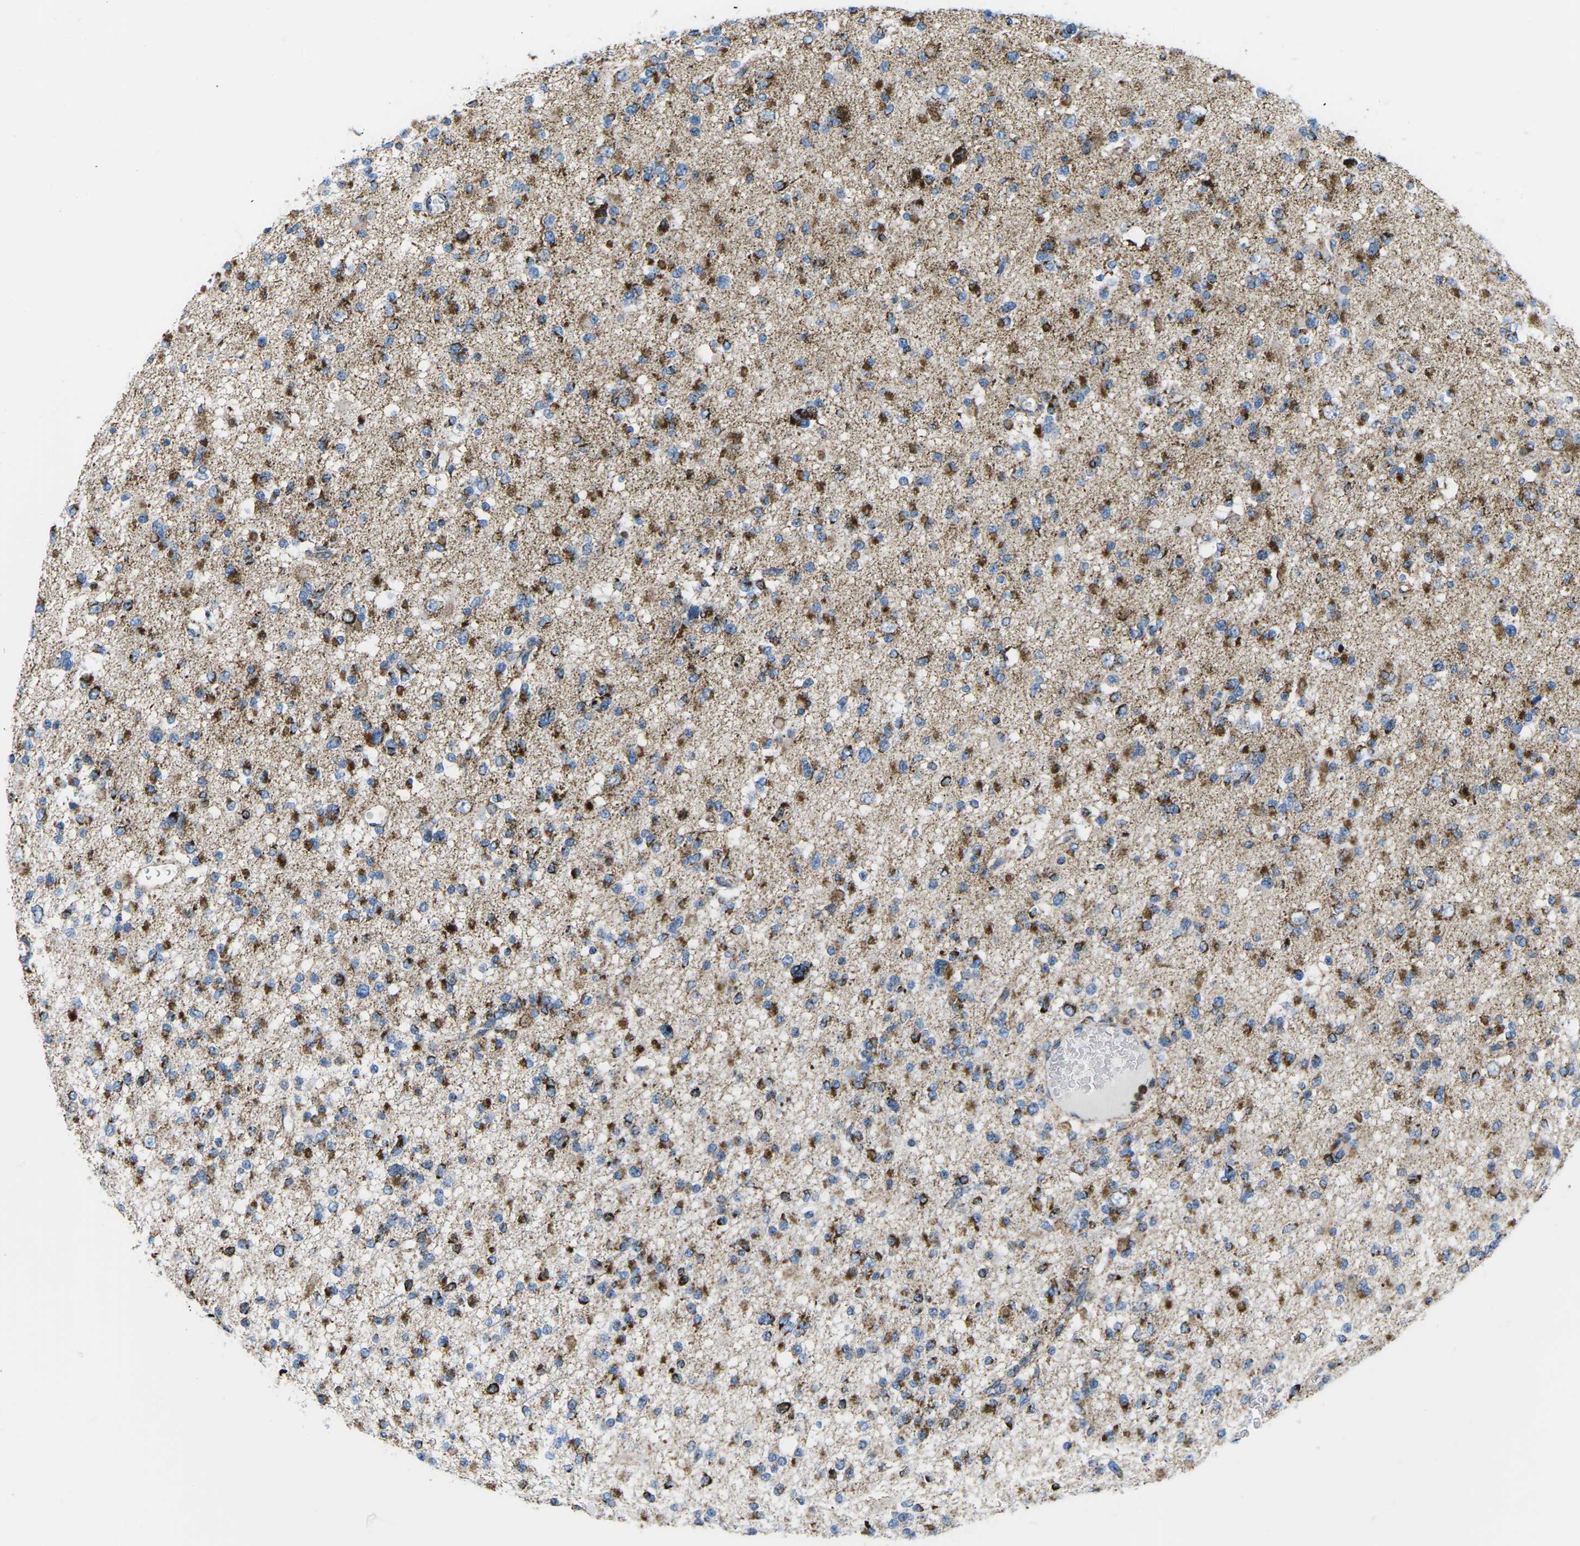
{"staining": {"intensity": "moderate", "quantity": "25%-75%", "location": "cytoplasmic/membranous"}, "tissue": "glioma", "cell_type": "Tumor cells", "image_type": "cancer", "snomed": [{"axis": "morphology", "description": "Glioma, malignant, Low grade"}, {"axis": "topography", "description": "Brain"}], "caption": "Moderate cytoplasmic/membranous expression is identified in about 25%-75% of tumor cells in glioma. (DAB = brown stain, brightfield microscopy at high magnification).", "gene": "COX6C", "patient": {"sex": "female", "age": 22}}